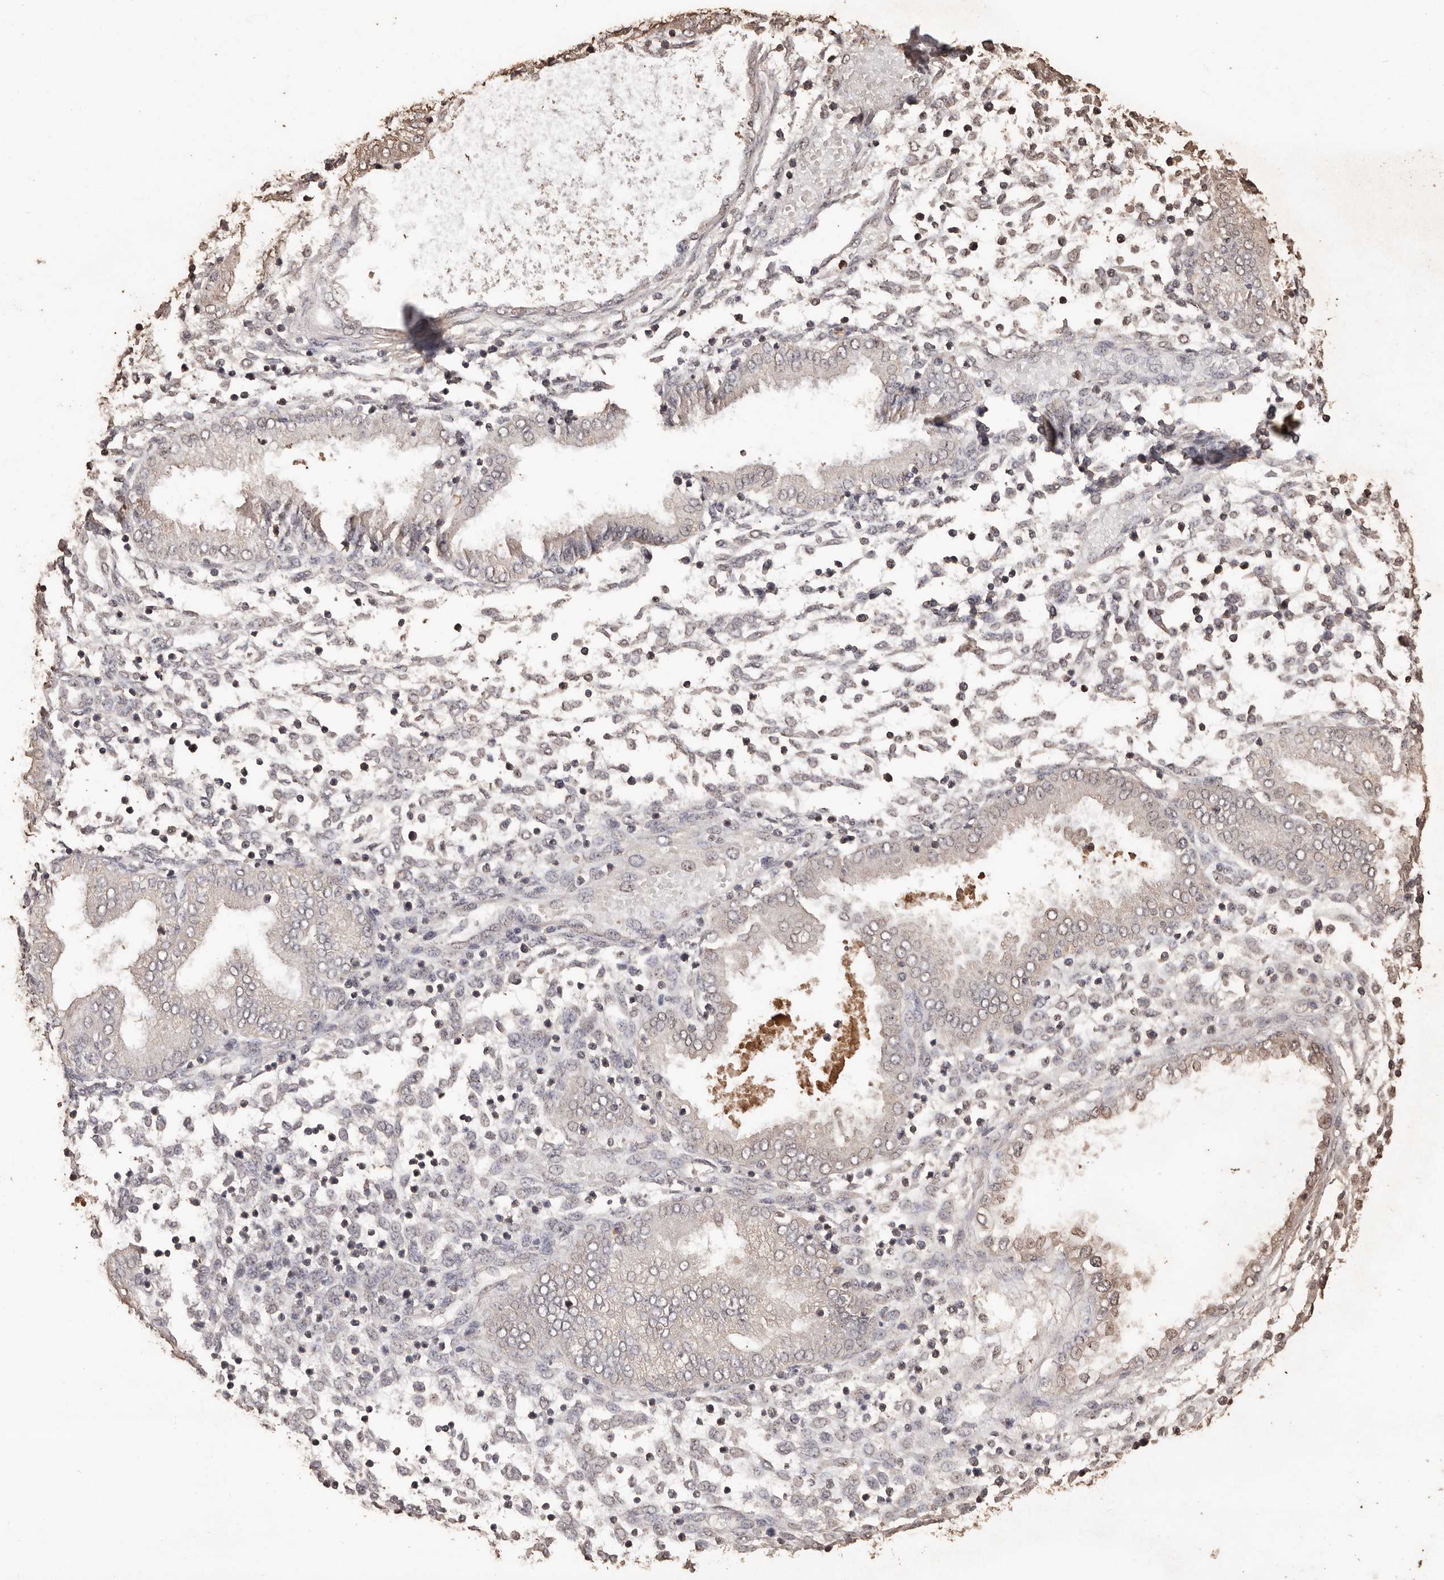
{"staining": {"intensity": "weak", "quantity": "<25%", "location": "nuclear"}, "tissue": "endometrium", "cell_type": "Cells in endometrial stroma", "image_type": "normal", "snomed": [{"axis": "morphology", "description": "Normal tissue, NOS"}, {"axis": "topography", "description": "Endometrium"}], "caption": "IHC image of unremarkable endometrium: human endometrium stained with DAB reveals no significant protein staining in cells in endometrial stroma.", "gene": "PKDCC", "patient": {"sex": "female", "age": 53}}